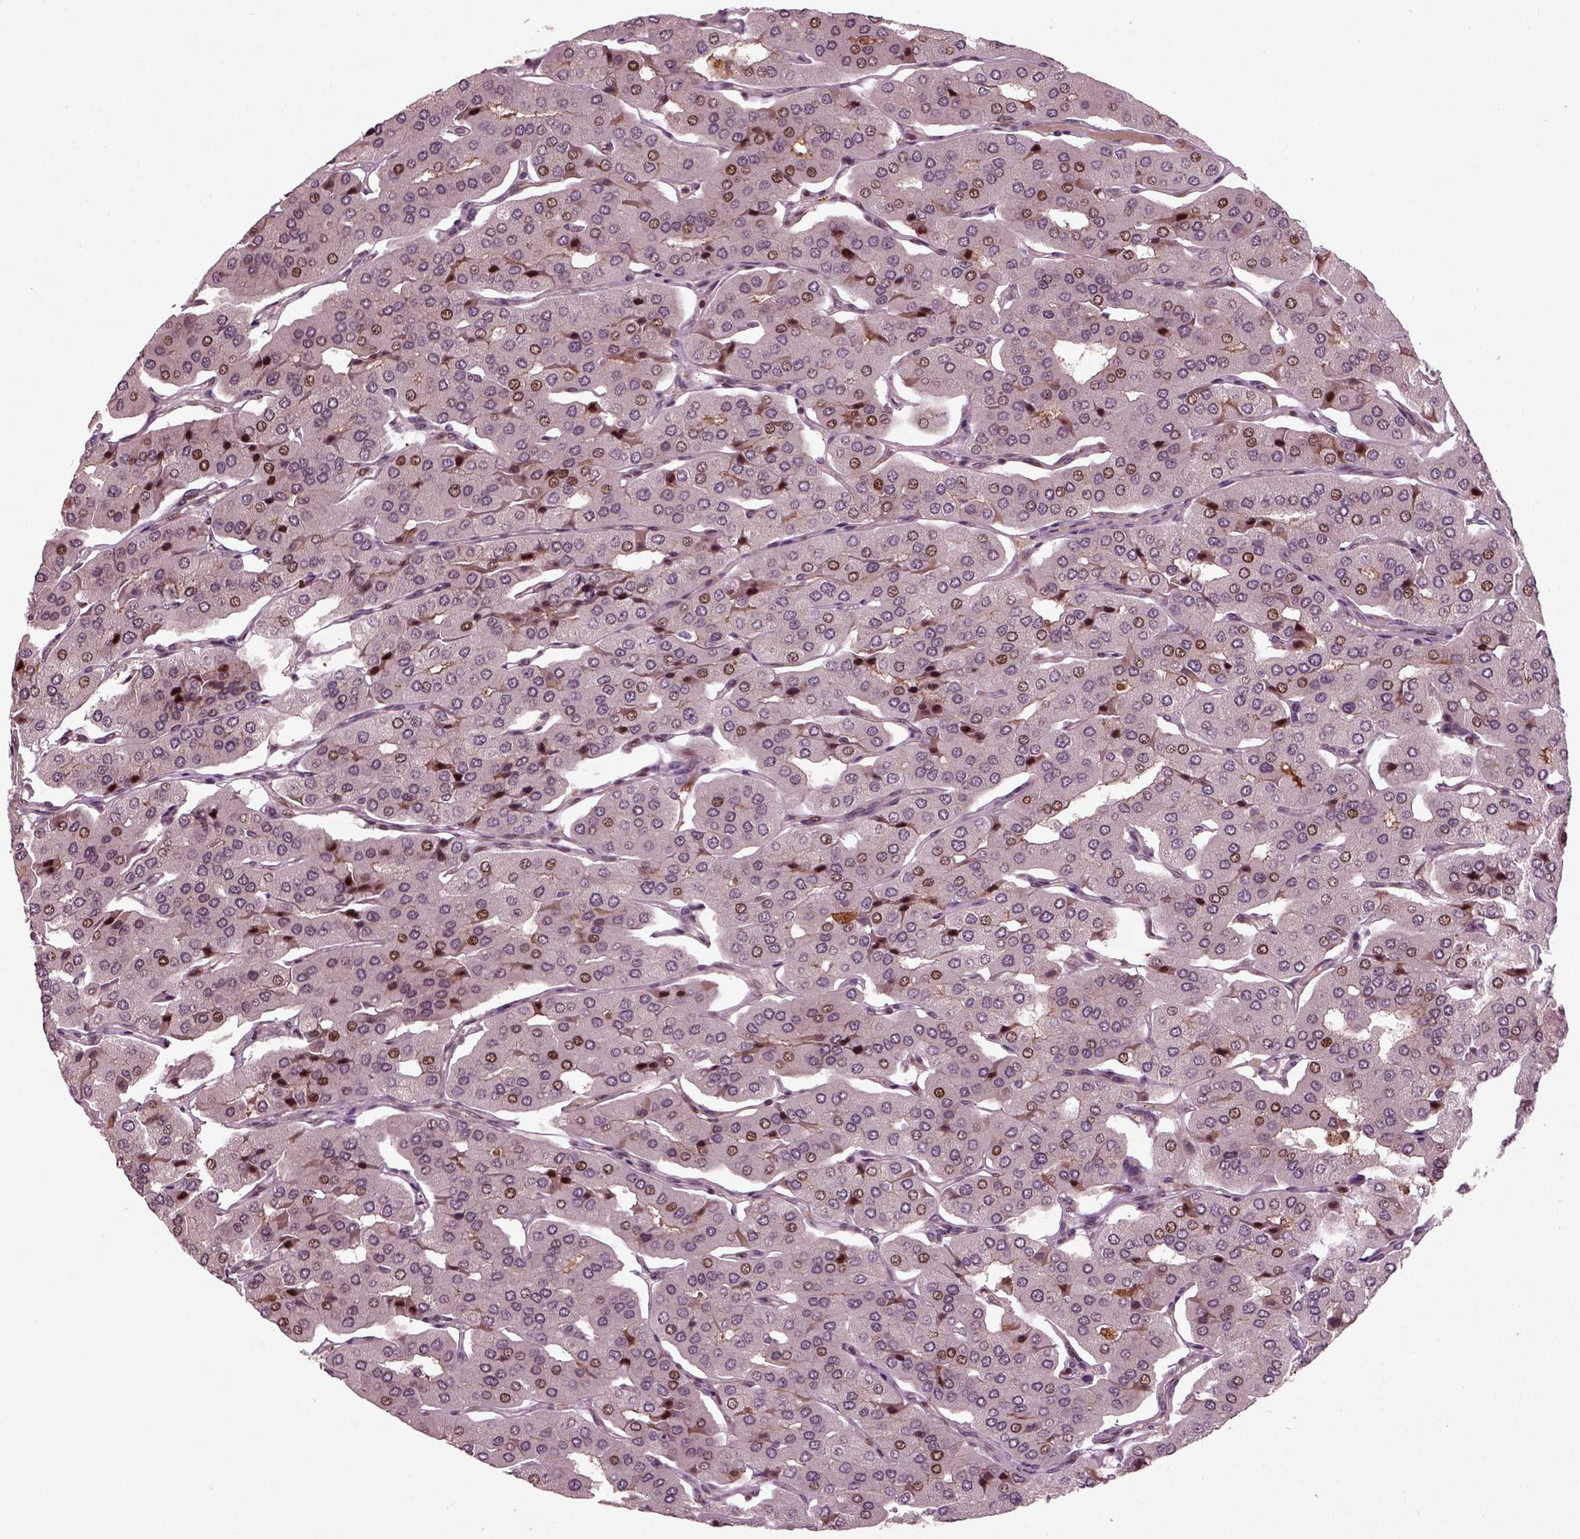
{"staining": {"intensity": "moderate", "quantity": "<25%", "location": "nuclear"}, "tissue": "parathyroid gland", "cell_type": "Glandular cells", "image_type": "normal", "snomed": [{"axis": "morphology", "description": "Normal tissue, NOS"}, {"axis": "morphology", "description": "Adenoma, NOS"}, {"axis": "topography", "description": "Parathyroid gland"}], "caption": "IHC (DAB) staining of unremarkable parathyroid gland reveals moderate nuclear protein expression in approximately <25% of glandular cells. Using DAB (brown) and hematoxylin (blue) stains, captured at high magnification using brightfield microscopy.", "gene": "CDC14A", "patient": {"sex": "female", "age": 86}}